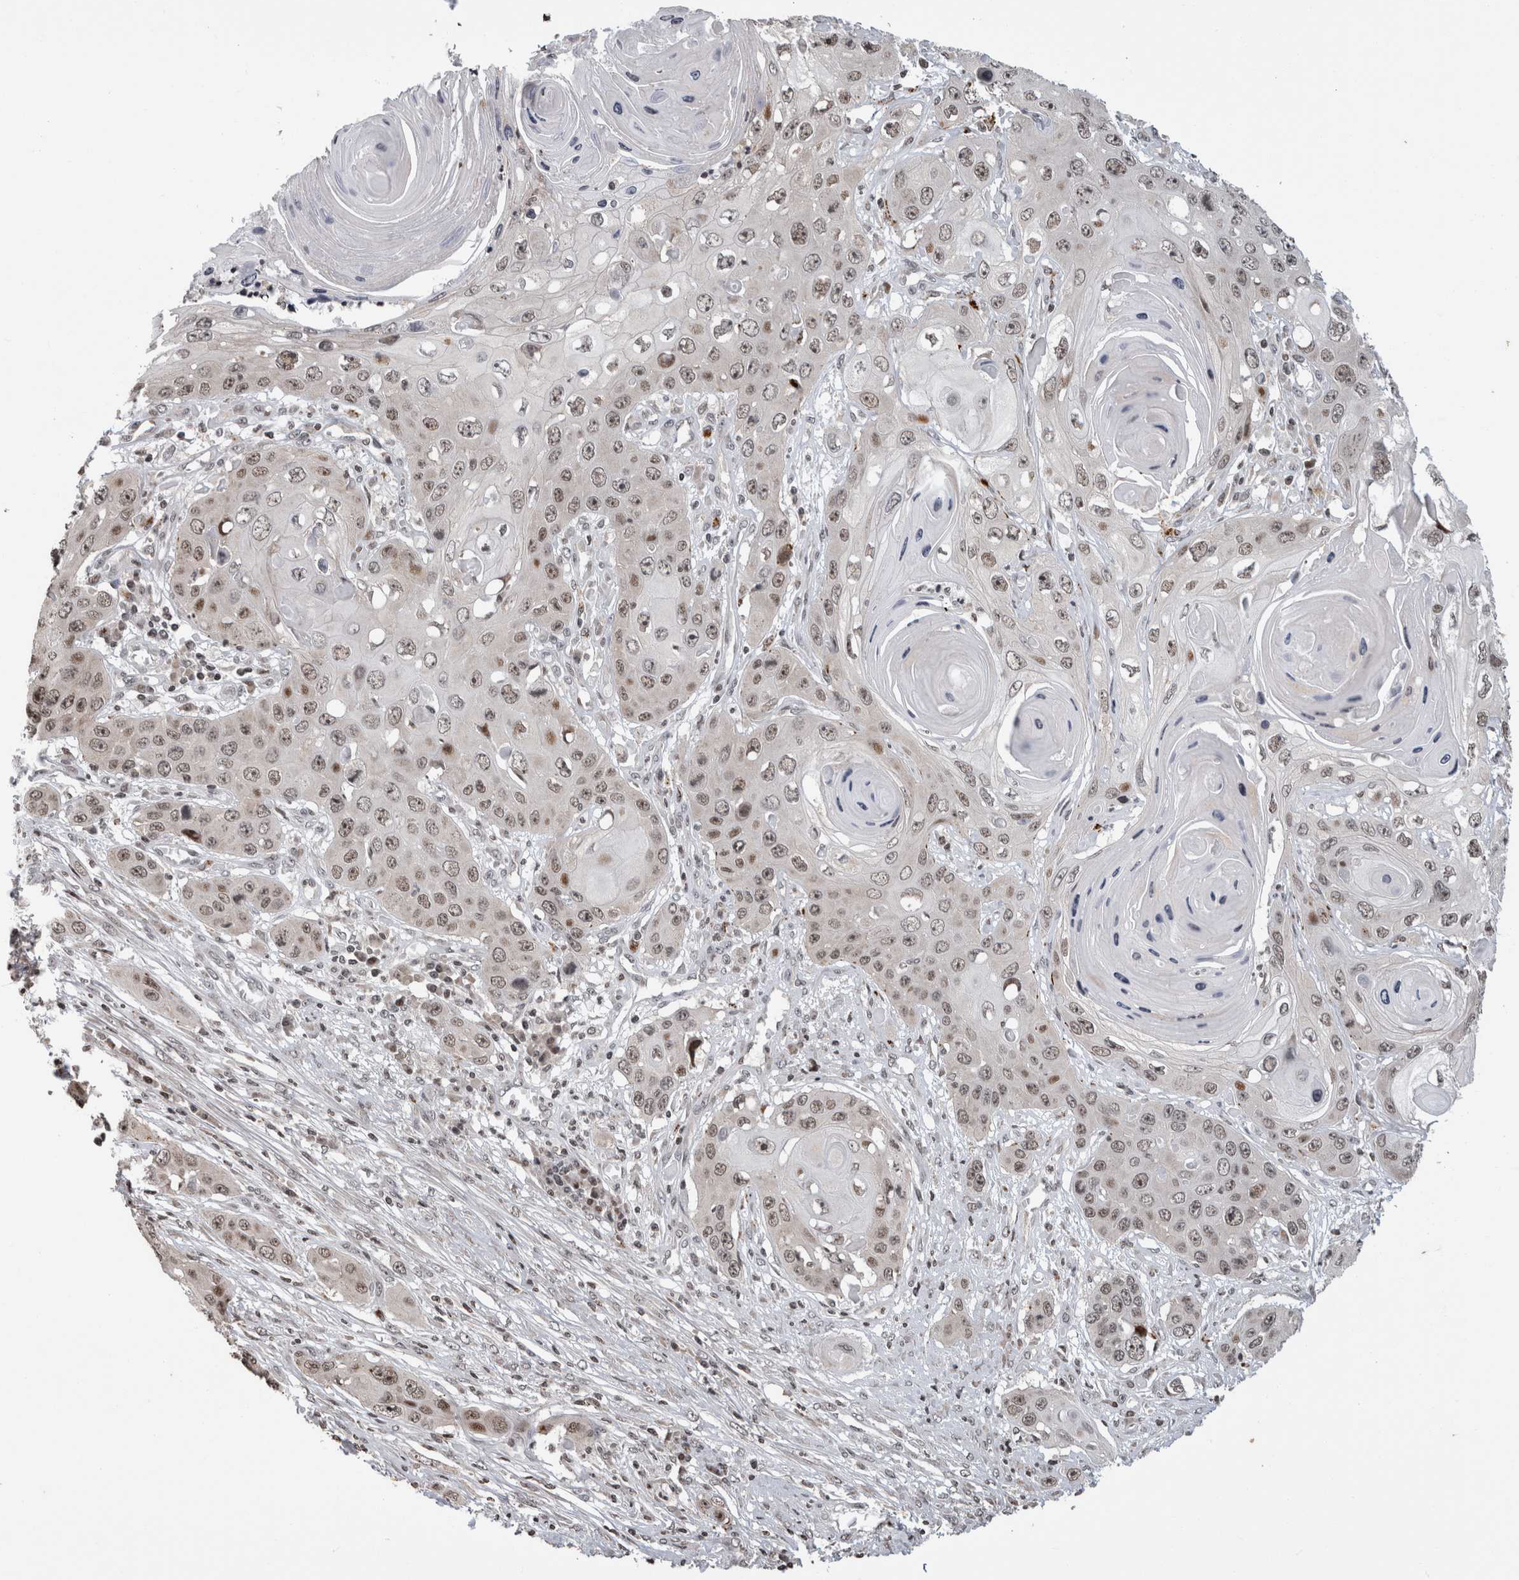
{"staining": {"intensity": "moderate", "quantity": "25%-75%", "location": "nuclear"}, "tissue": "skin cancer", "cell_type": "Tumor cells", "image_type": "cancer", "snomed": [{"axis": "morphology", "description": "Squamous cell carcinoma, NOS"}, {"axis": "topography", "description": "Skin"}], "caption": "A brown stain labels moderate nuclear staining of a protein in skin cancer tumor cells. (DAB (3,3'-diaminobenzidine) IHC with brightfield microscopy, high magnification).", "gene": "ZBTB11", "patient": {"sex": "male", "age": 55}}